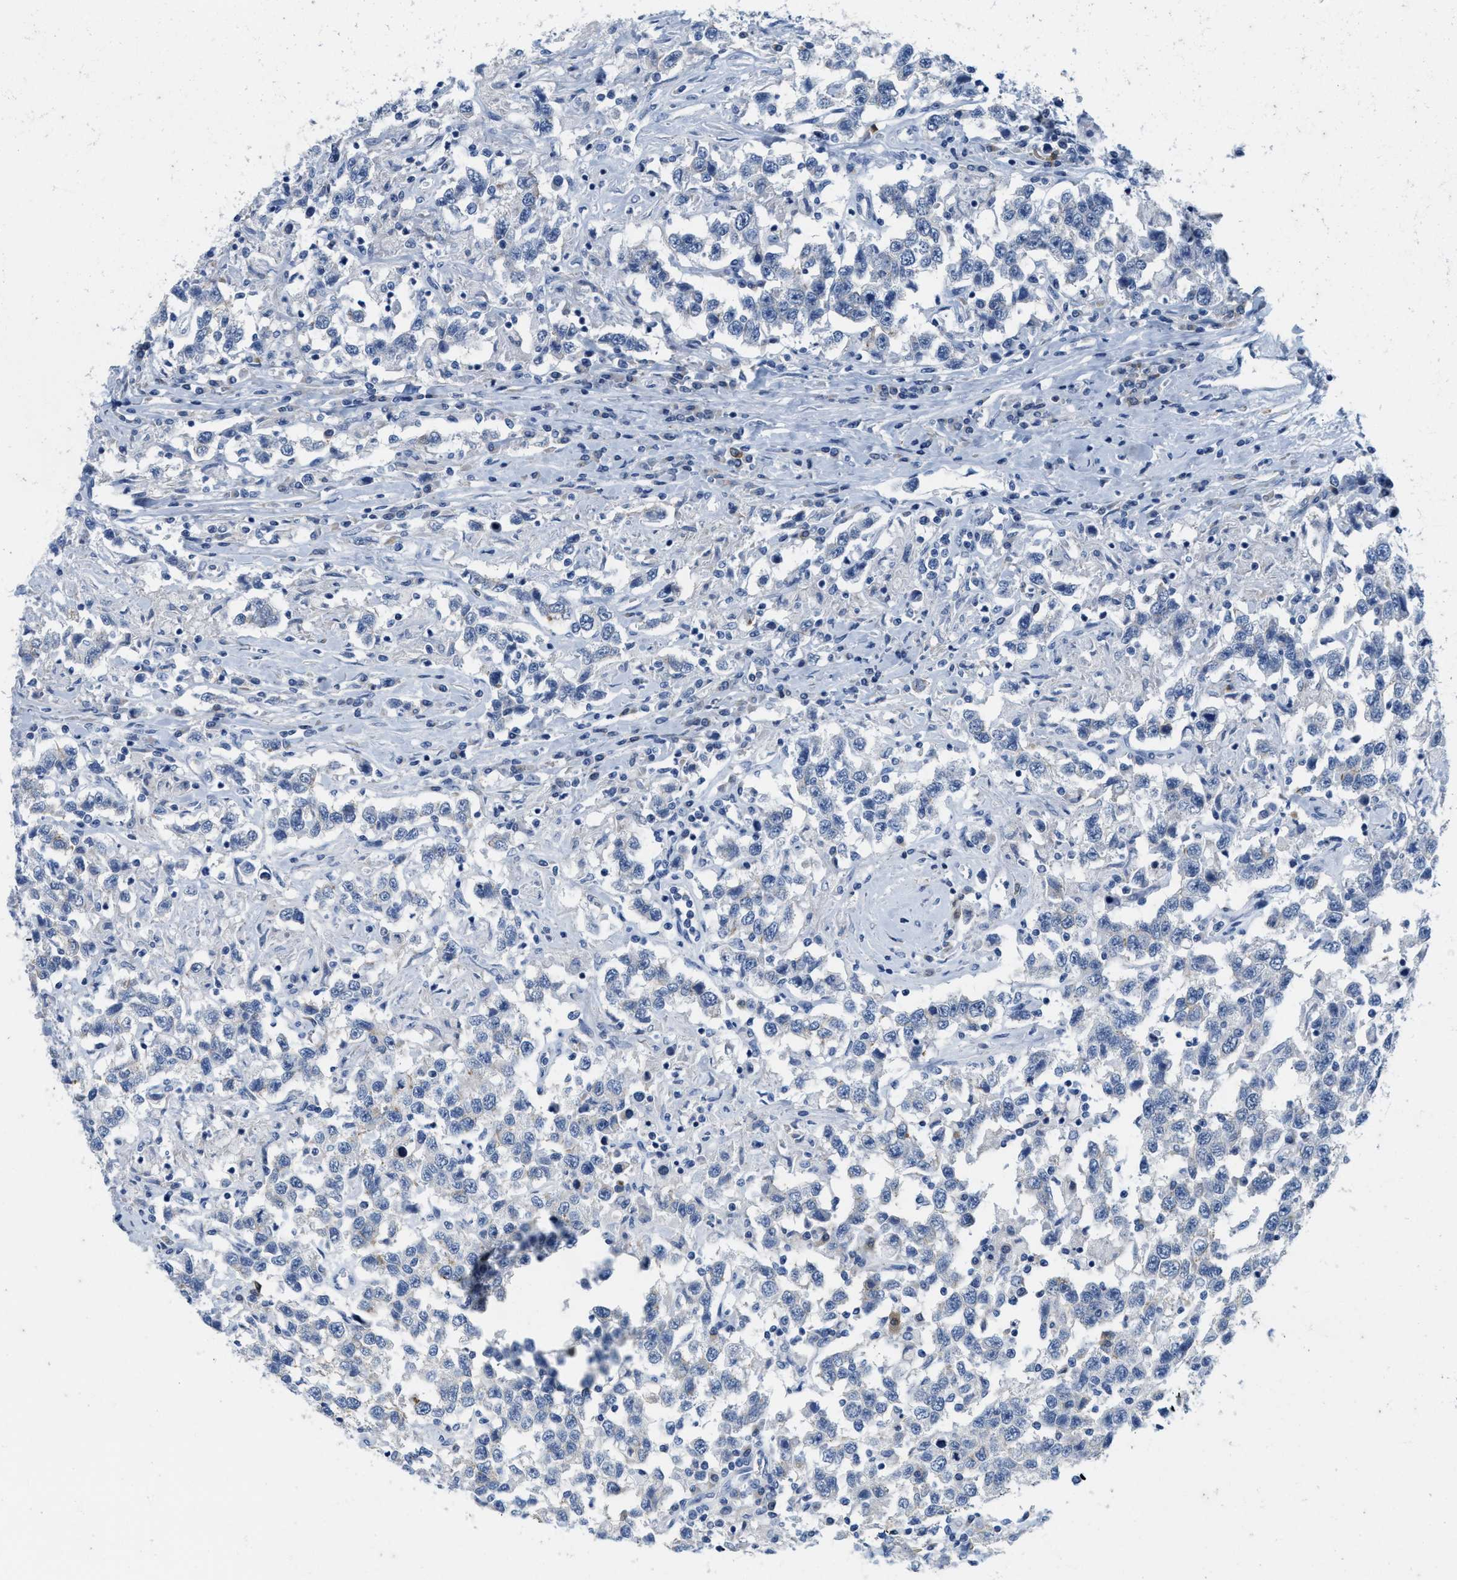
{"staining": {"intensity": "negative", "quantity": "none", "location": "none"}, "tissue": "testis cancer", "cell_type": "Tumor cells", "image_type": "cancer", "snomed": [{"axis": "morphology", "description": "Seminoma, NOS"}, {"axis": "topography", "description": "Testis"}], "caption": "This photomicrograph is of seminoma (testis) stained with immunohistochemistry (IHC) to label a protein in brown with the nuclei are counter-stained blue. There is no expression in tumor cells.", "gene": "ABCB11", "patient": {"sex": "male", "age": 41}}